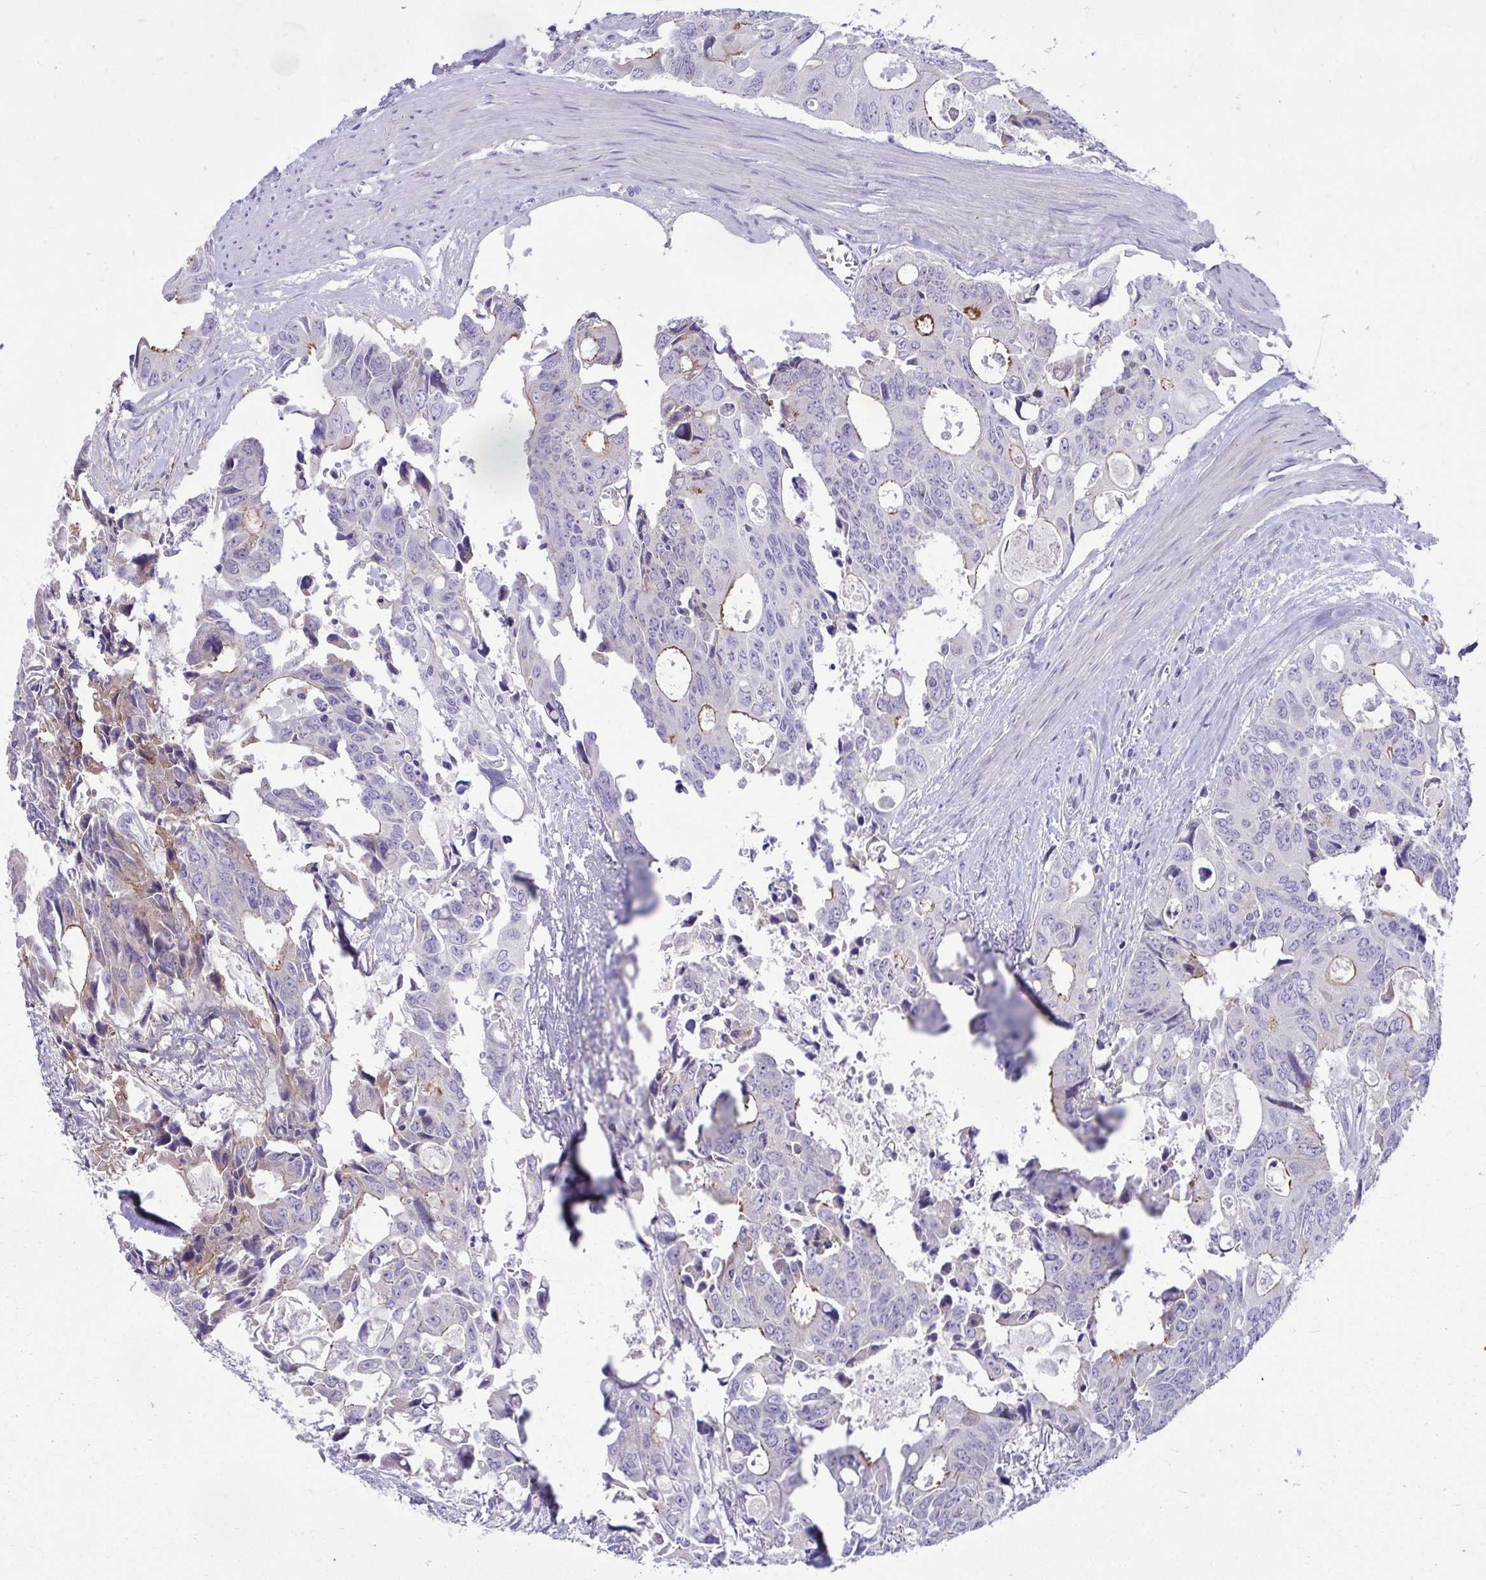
{"staining": {"intensity": "moderate", "quantity": "<25%", "location": "cytoplasmic/membranous"}, "tissue": "colorectal cancer", "cell_type": "Tumor cells", "image_type": "cancer", "snomed": [{"axis": "morphology", "description": "Adenocarcinoma, NOS"}, {"axis": "topography", "description": "Rectum"}], "caption": "A histopathology image of human colorectal adenocarcinoma stained for a protein reveals moderate cytoplasmic/membranous brown staining in tumor cells. The protein is stained brown, and the nuclei are stained in blue (DAB (3,3'-diaminobenzidine) IHC with brightfield microscopy, high magnification).", "gene": "PIGZ", "patient": {"sex": "male", "age": 76}}